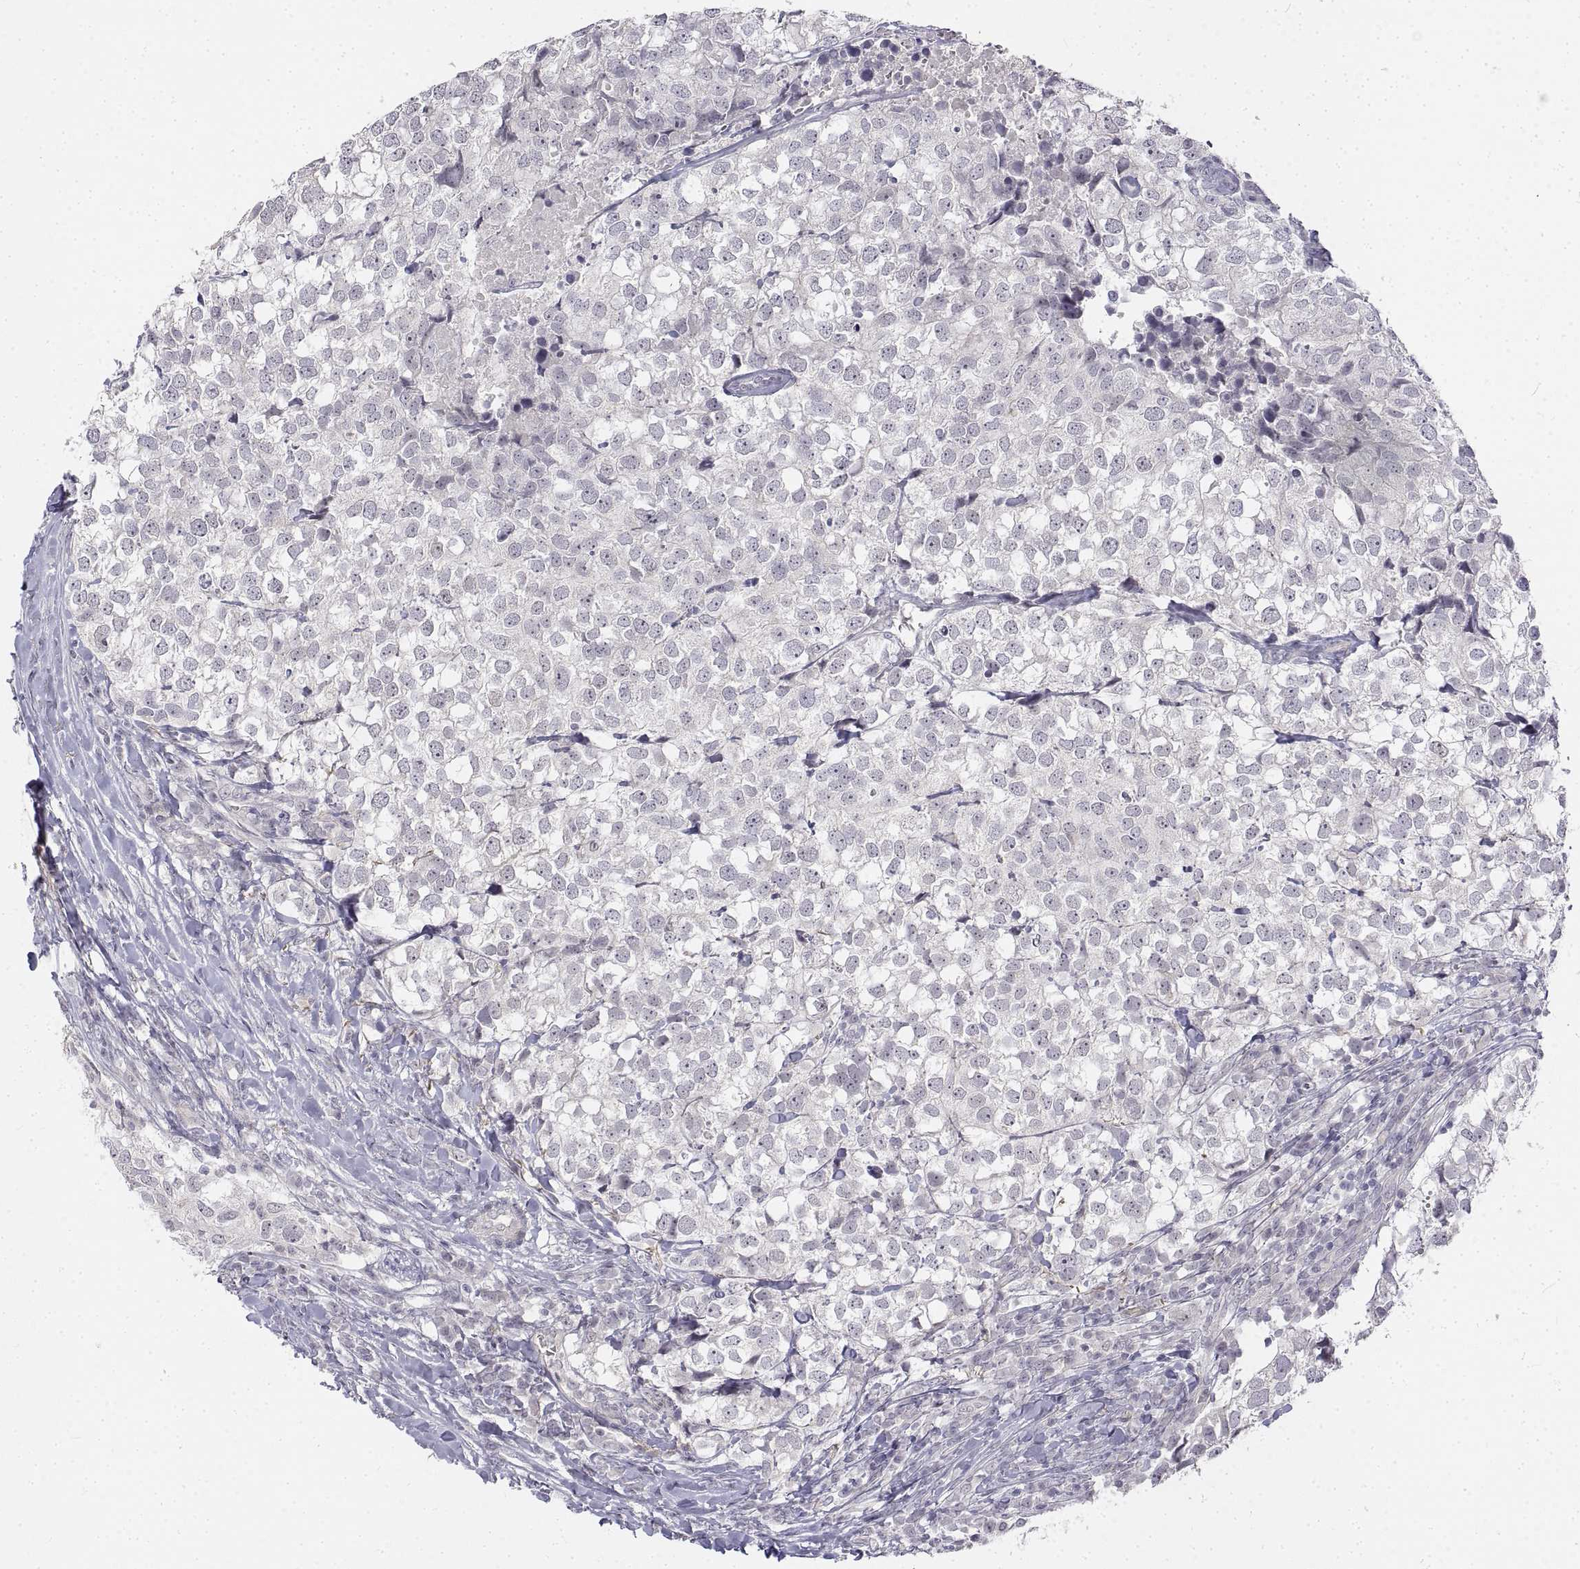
{"staining": {"intensity": "negative", "quantity": "none", "location": "none"}, "tissue": "breast cancer", "cell_type": "Tumor cells", "image_type": "cancer", "snomed": [{"axis": "morphology", "description": "Duct carcinoma"}, {"axis": "topography", "description": "Breast"}], "caption": "High power microscopy micrograph of an immunohistochemistry (IHC) photomicrograph of breast infiltrating ductal carcinoma, revealing no significant staining in tumor cells.", "gene": "ANO2", "patient": {"sex": "female", "age": 30}}